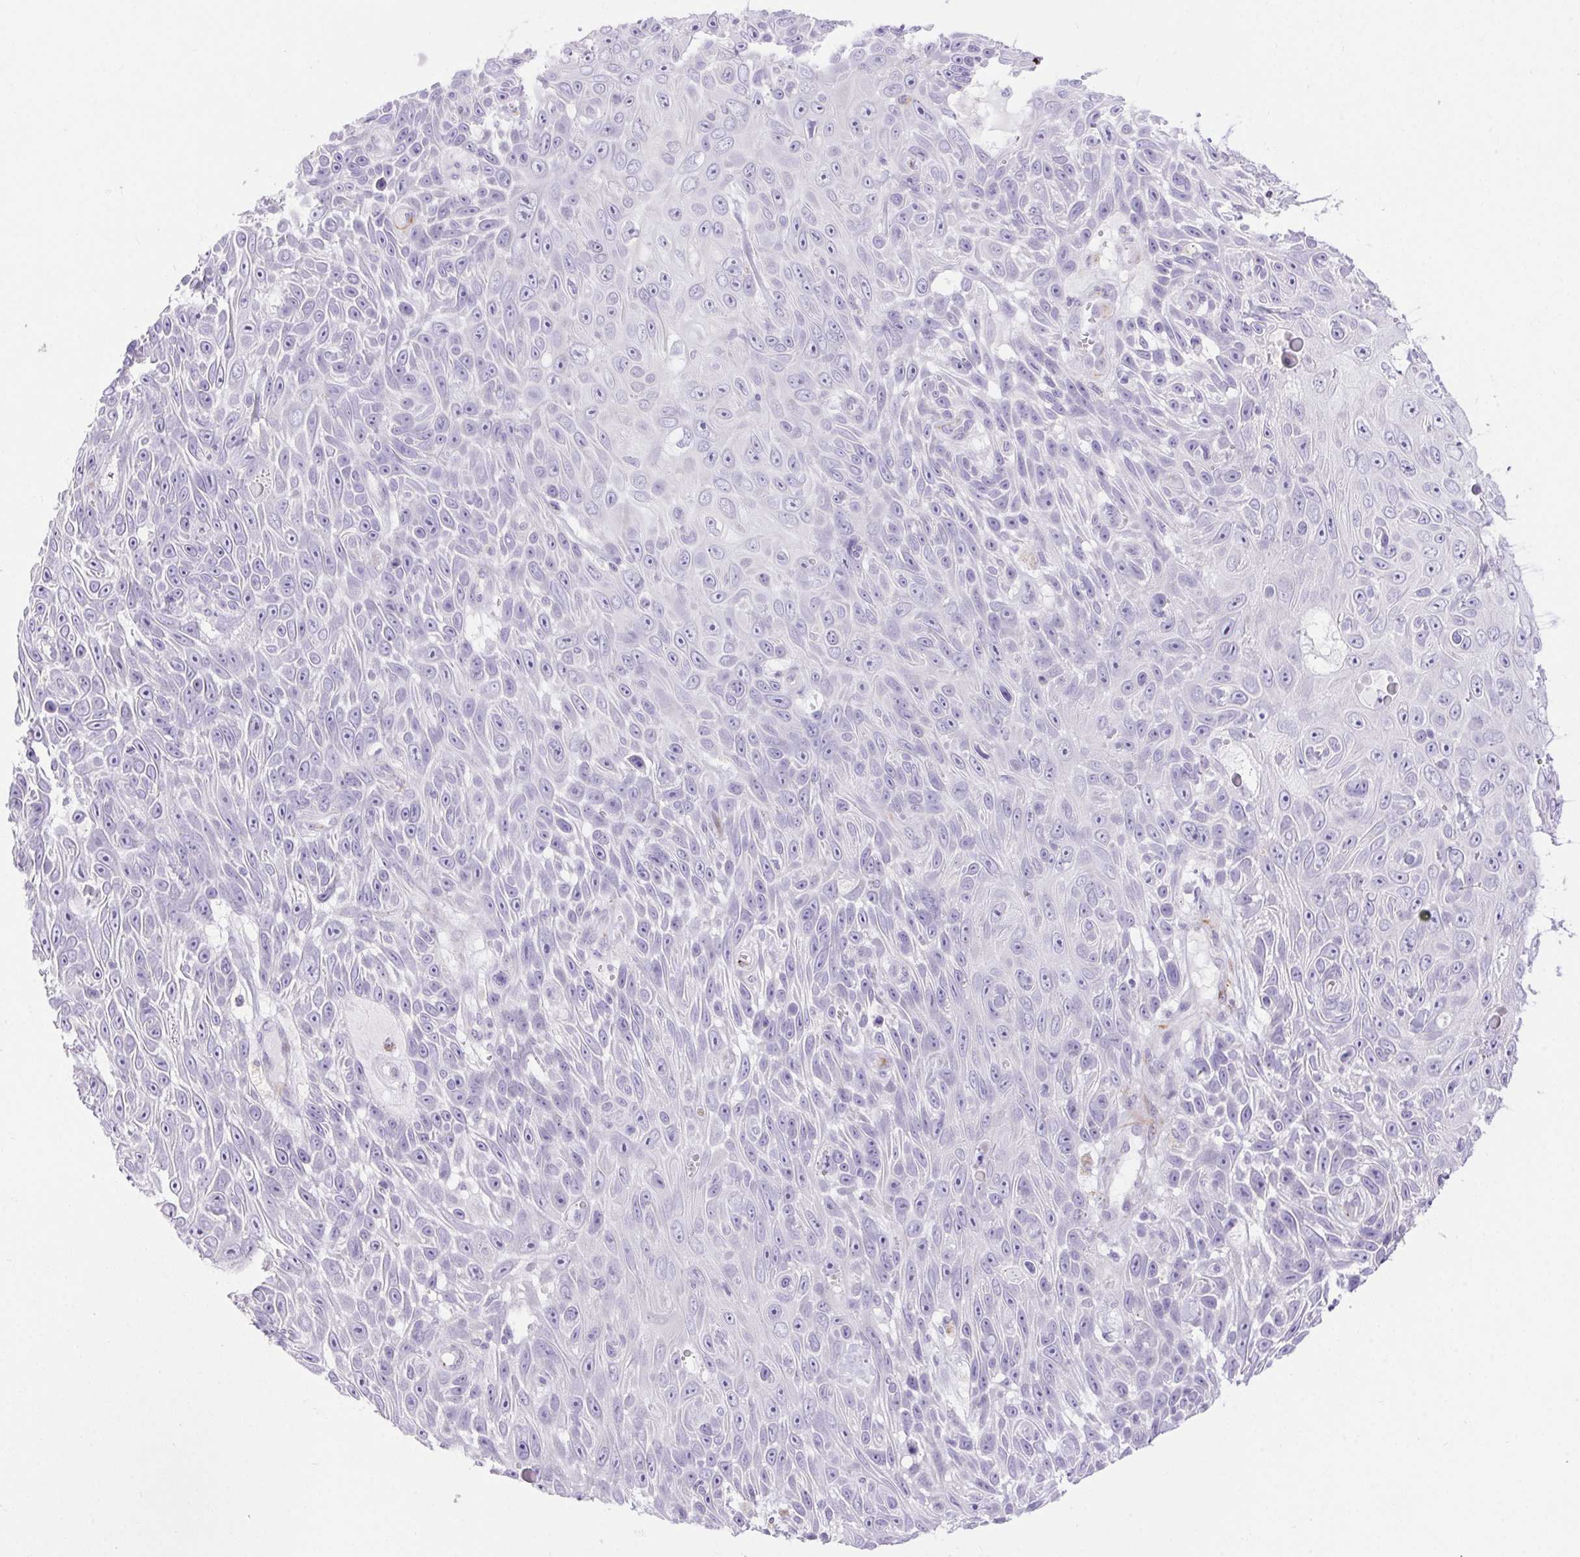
{"staining": {"intensity": "negative", "quantity": "none", "location": "none"}, "tissue": "skin cancer", "cell_type": "Tumor cells", "image_type": "cancer", "snomed": [{"axis": "morphology", "description": "Squamous cell carcinoma, NOS"}, {"axis": "topography", "description": "Skin"}], "caption": "Tumor cells are negative for brown protein staining in skin squamous cell carcinoma.", "gene": "ERP27", "patient": {"sex": "male", "age": 82}}